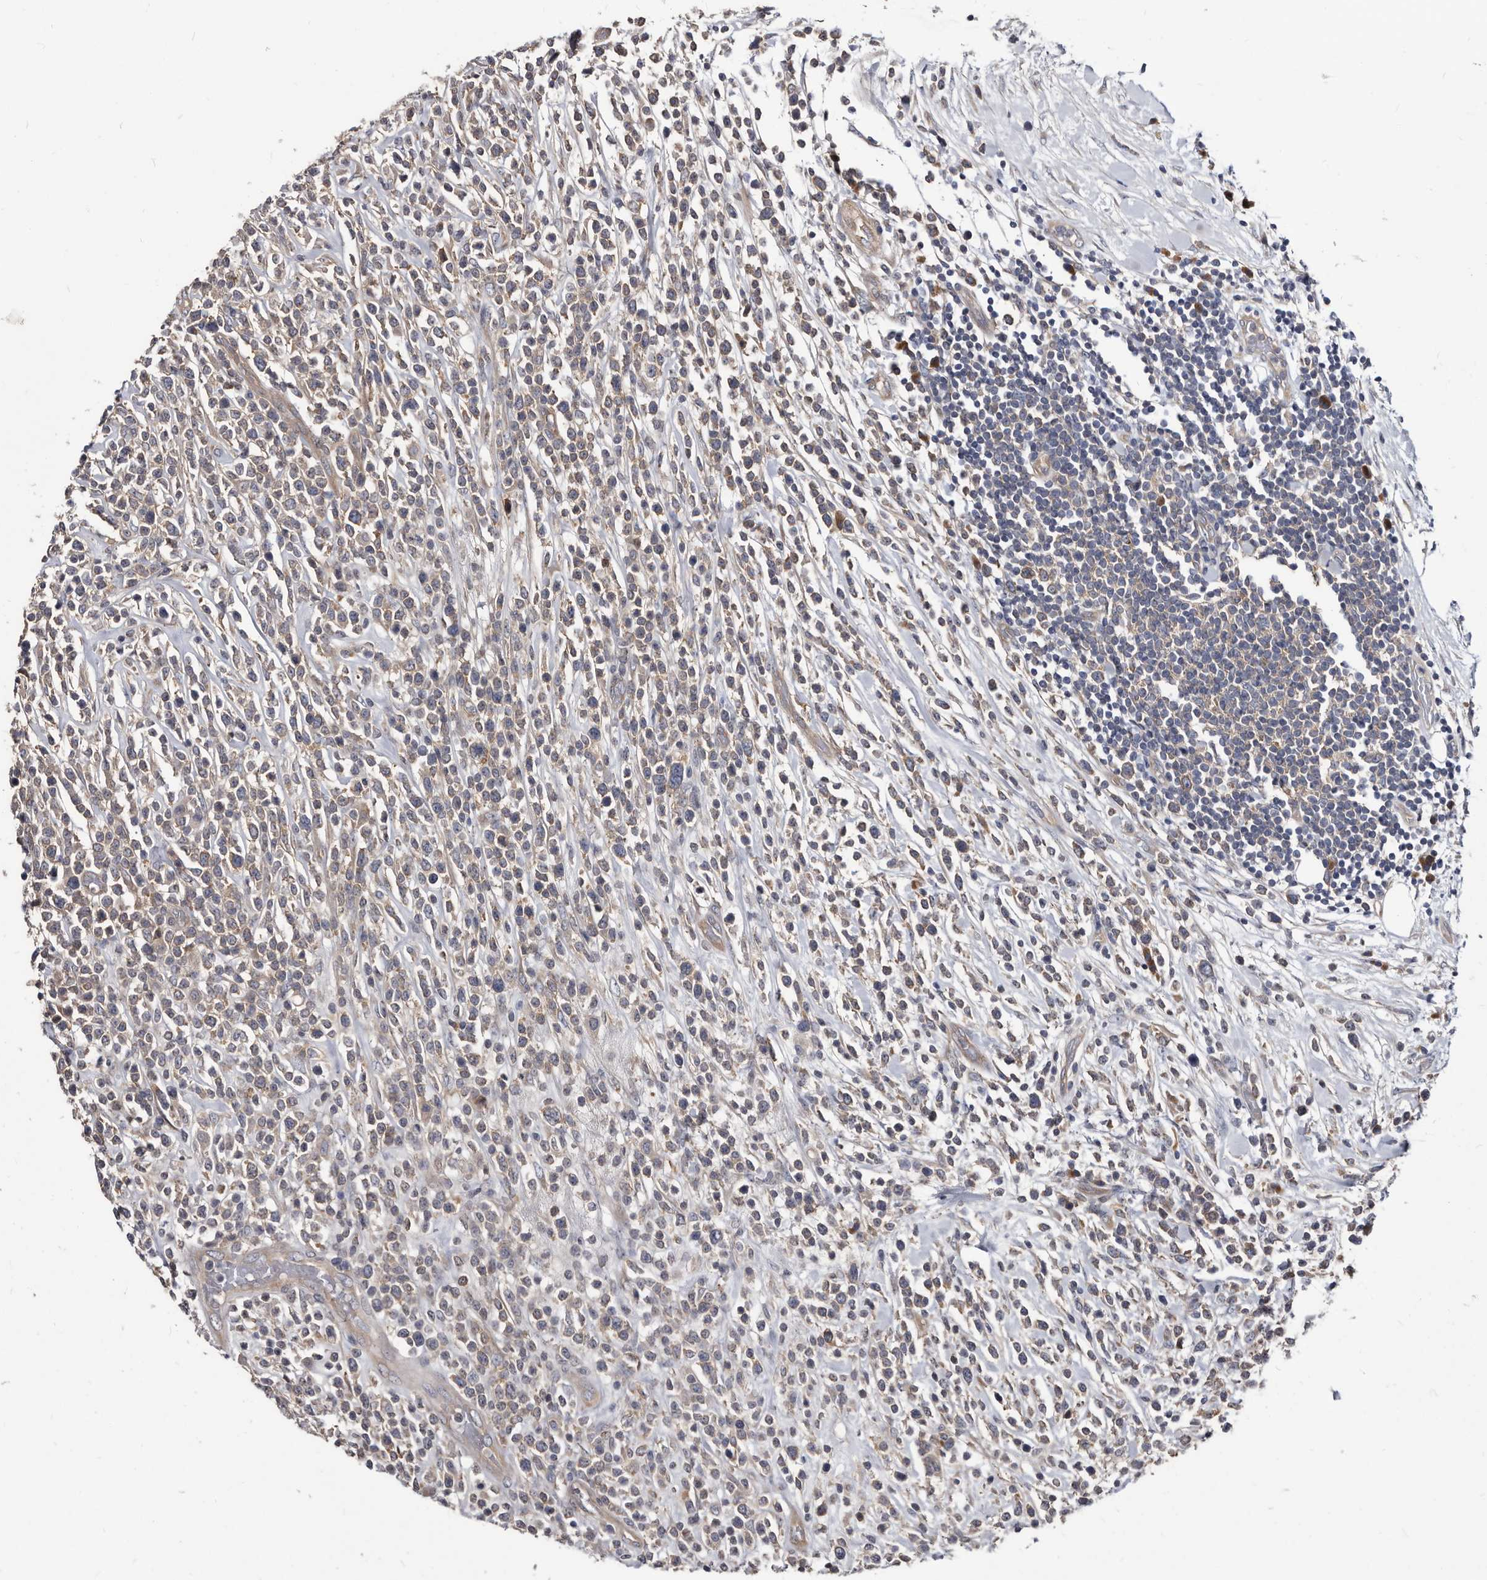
{"staining": {"intensity": "moderate", "quantity": "25%-75%", "location": "cytoplasmic/membranous"}, "tissue": "lymphoma", "cell_type": "Tumor cells", "image_type": "cancer", "snomed": [{"axis": "morphology", "description": "Malignant lymphoma, non-Hodgkin's type, High grade"}, {"axis": "topography", "description": "Colon"}], "caption": "A medium amount of moderate cytoplasmic/membranous expression is present in approximately 25%-75% of tumor cells in lymphoma tissue. (DAB IHC, brown staining for protein, blue staining for nuclei).", "gene": "ABCF2", "patient": {"sex": "female", "age": 53}}